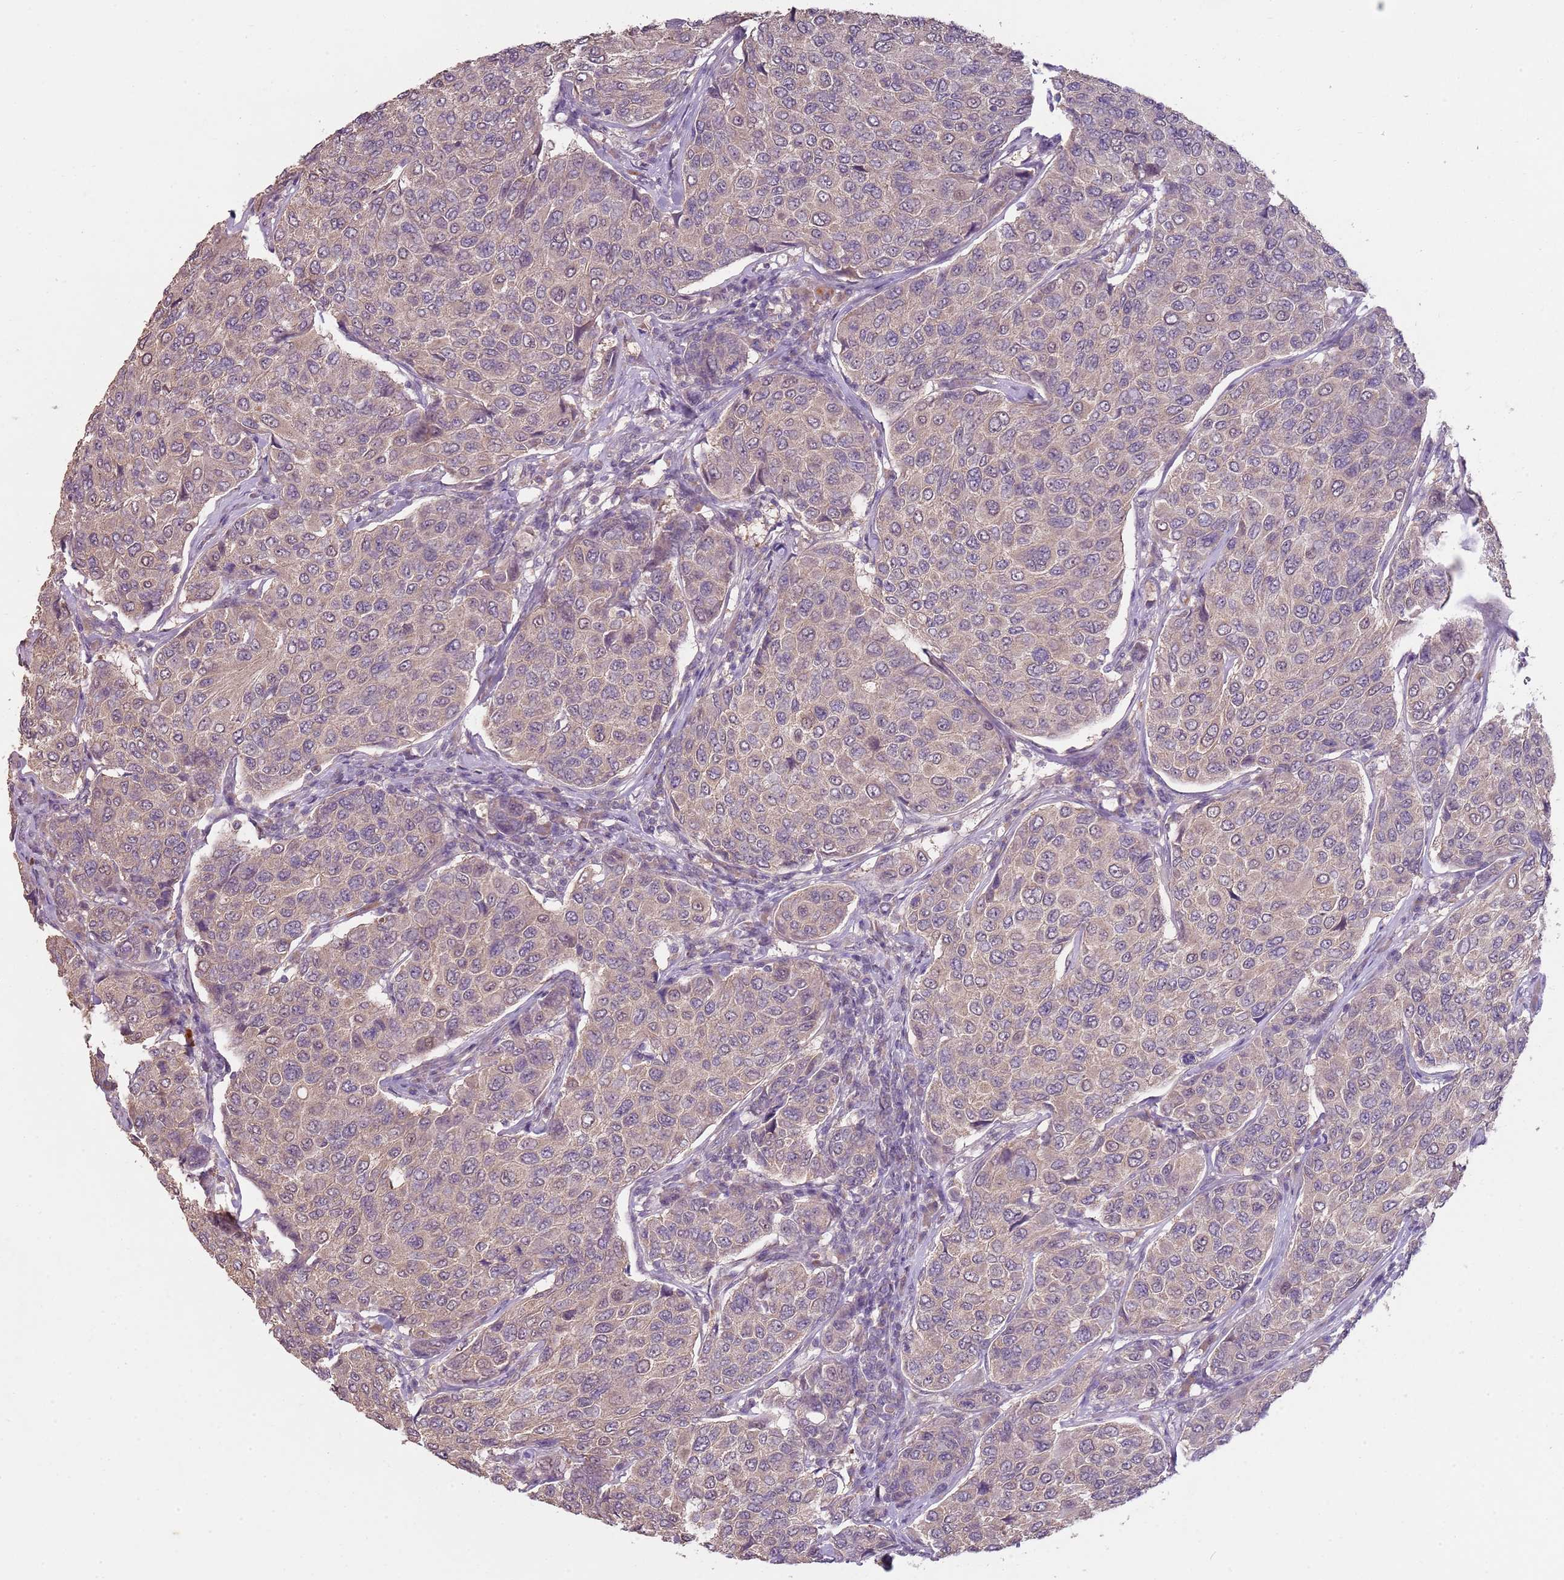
{"staining": {"intensity": "weak", "quantity": "25%-75%", "location": "cytoplasmic/membranous"}, "tissue": "breast cancer", "cell_type": "Tumor cells", "image_type": "cancer", "snomed": [{"axis": "morphology", "description": "Duct carcinoma"}, {"axis": "topography", "description": "Breast"}], "caption": "A micrograph of human breast invasive ductal carcinoma stained for a protein exhibits weak cytoplasmic/membranous brown staining in tumor cells. (brown staining indicates protein expression, while blue staining denotes nuclei).", "gene": "TEKT4", "patient": {"sex": "female", "age": 55}}